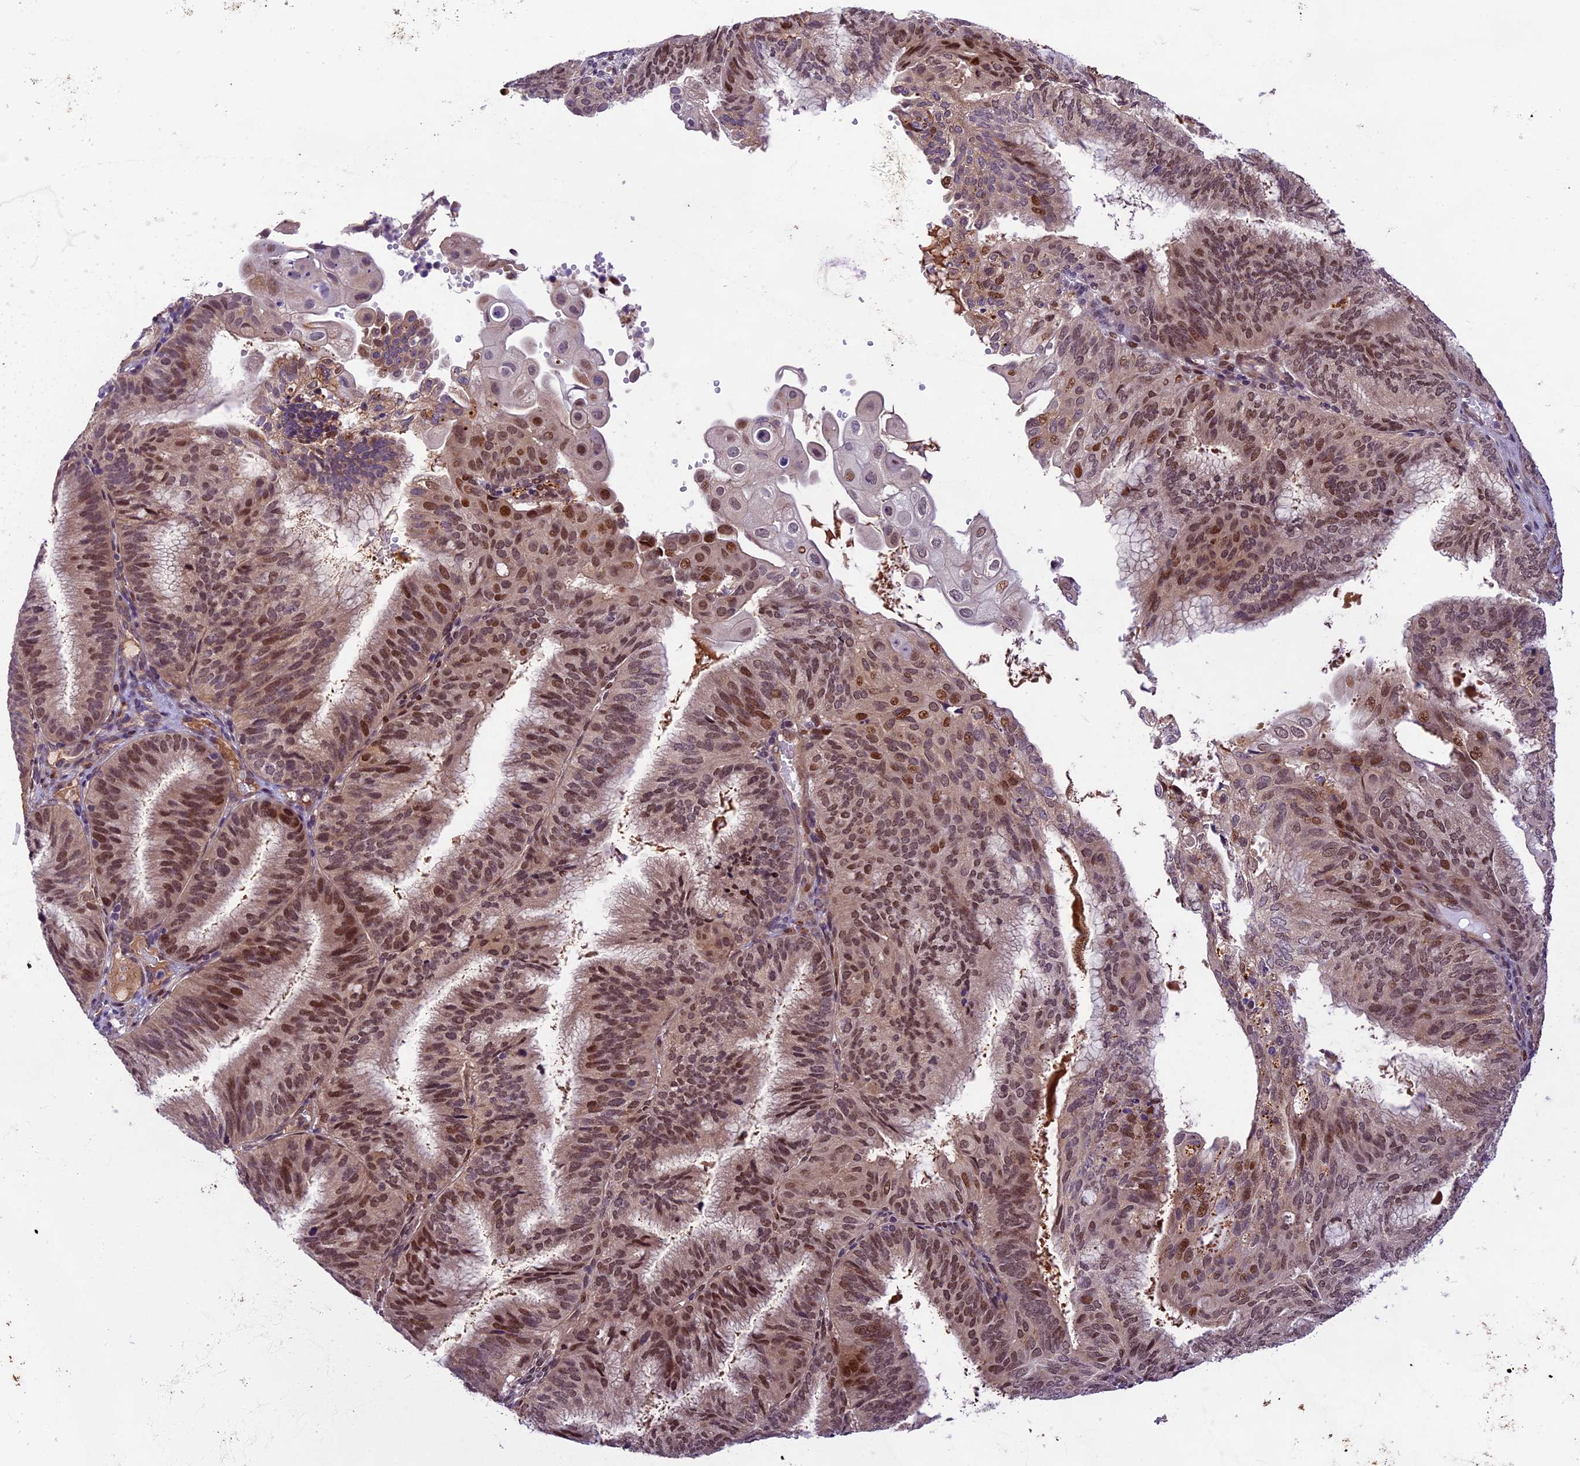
{"staining": {"intensity": "strong", "quantity": "25%-75%", "location": "nuclear"}, "tissue": "endometrial cancer", "cell_type": "Tumor cells", "image_type": "cancer", "snomed": [{"axis": "morphology", "description": "Adenocarcinoma, NOS"}, {"axis": "topography", "description": "Endometrium"}], "caption": "IHC (DAB) staining of endometrial cancer (adenocarcinoma) demonstrates strong nuclear protein expression in about 25%-75% of tumor cells. (DAB (3,3'-diaminobenzidine) IHC, brown staining for protein, blue staining for nuclei).", "gene": "NEK8", "patient": {"sex": "female", "age": 49}}